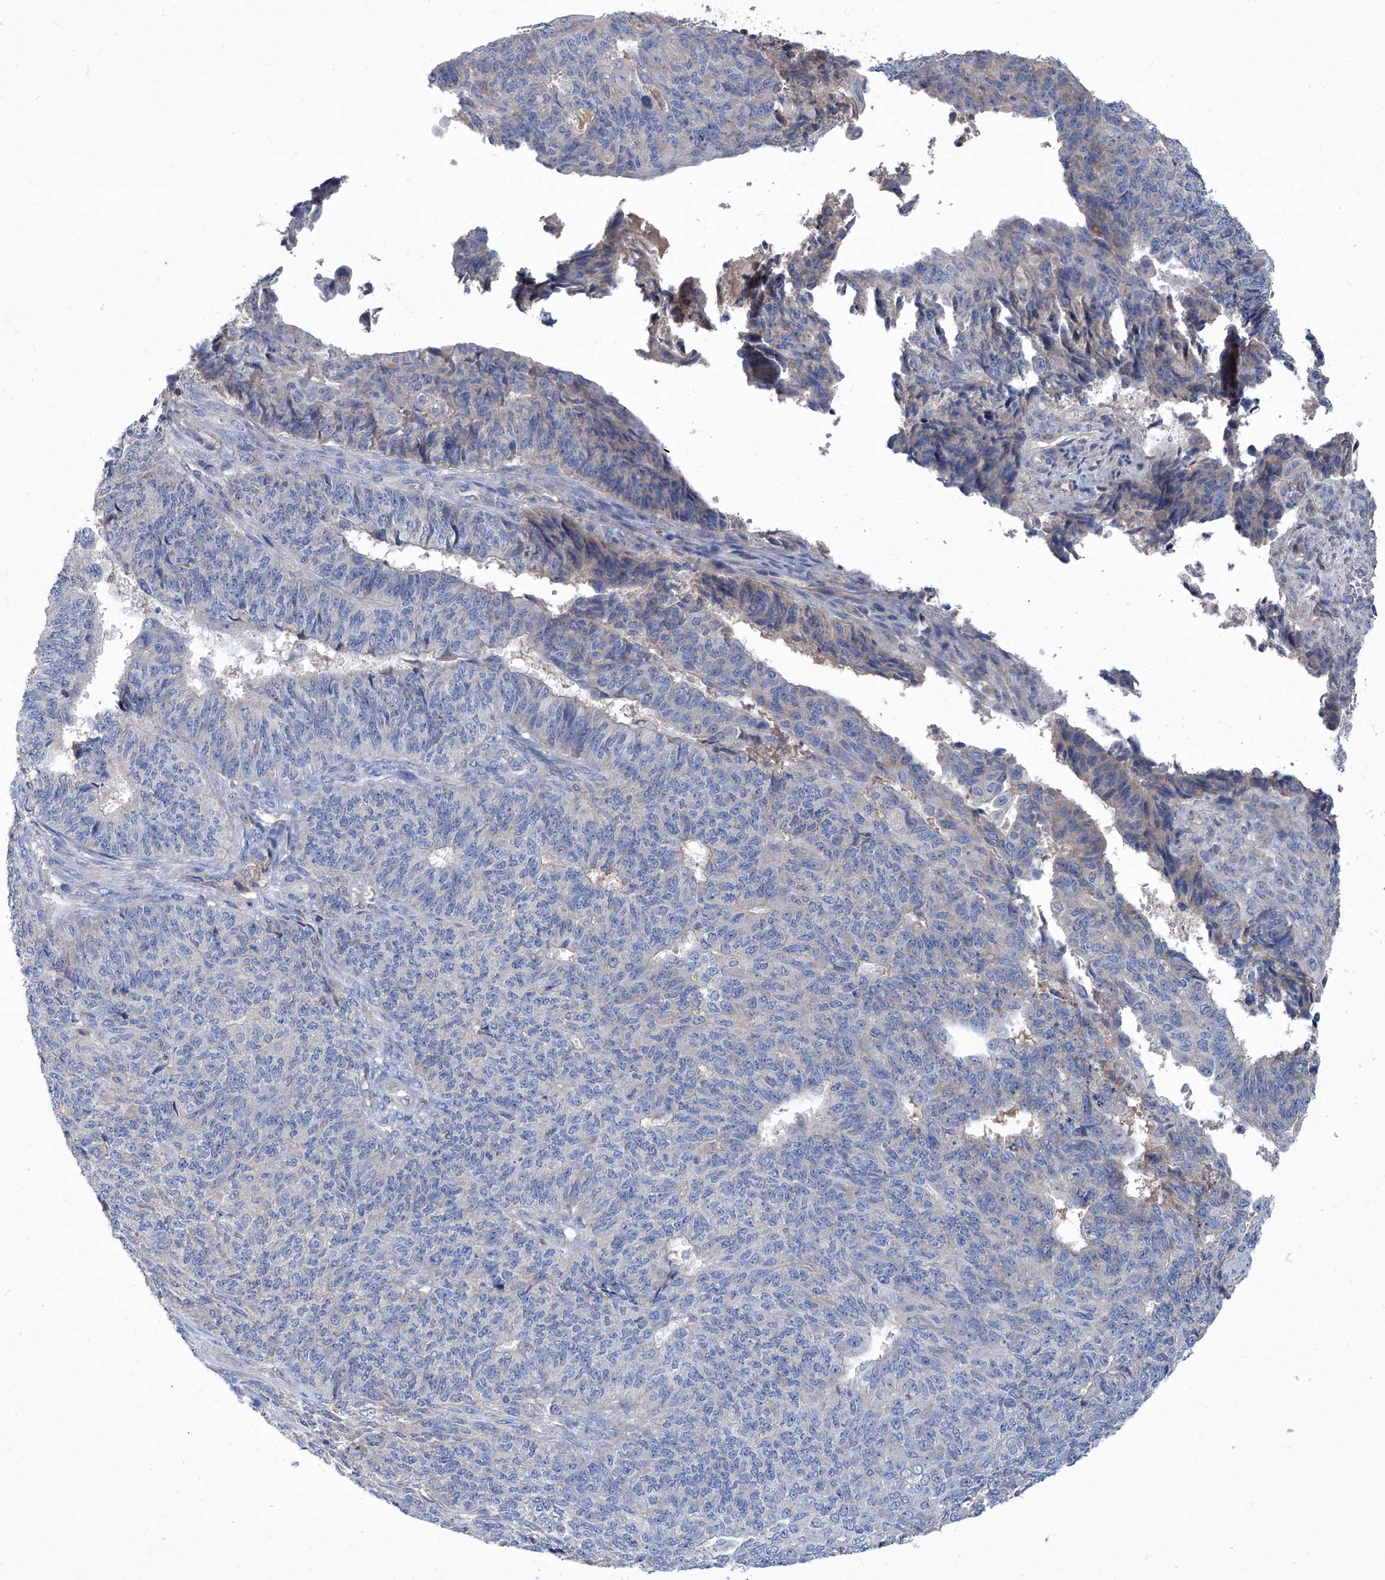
{"staining": {"intensity": "negative", "quantity": "none", "location": "none"}, "tissue": "endometrial cancer", "cell_type": "Tumor cells", "image_type": "cancer", "snomed": [{"axis": "morphology", "description": "Adenocarcinoma, NOS"}, {"axis": "topography", "description": "Endometrium"}], "caption": "DAB (3,3'-diaminobenzidine) immunohistochemical staining of human adenocarcinoma (endometrial) shows no significant staining in tumor cells.", "gene": "EPHA8", "patient": {"sex": "female", "age": 32}}